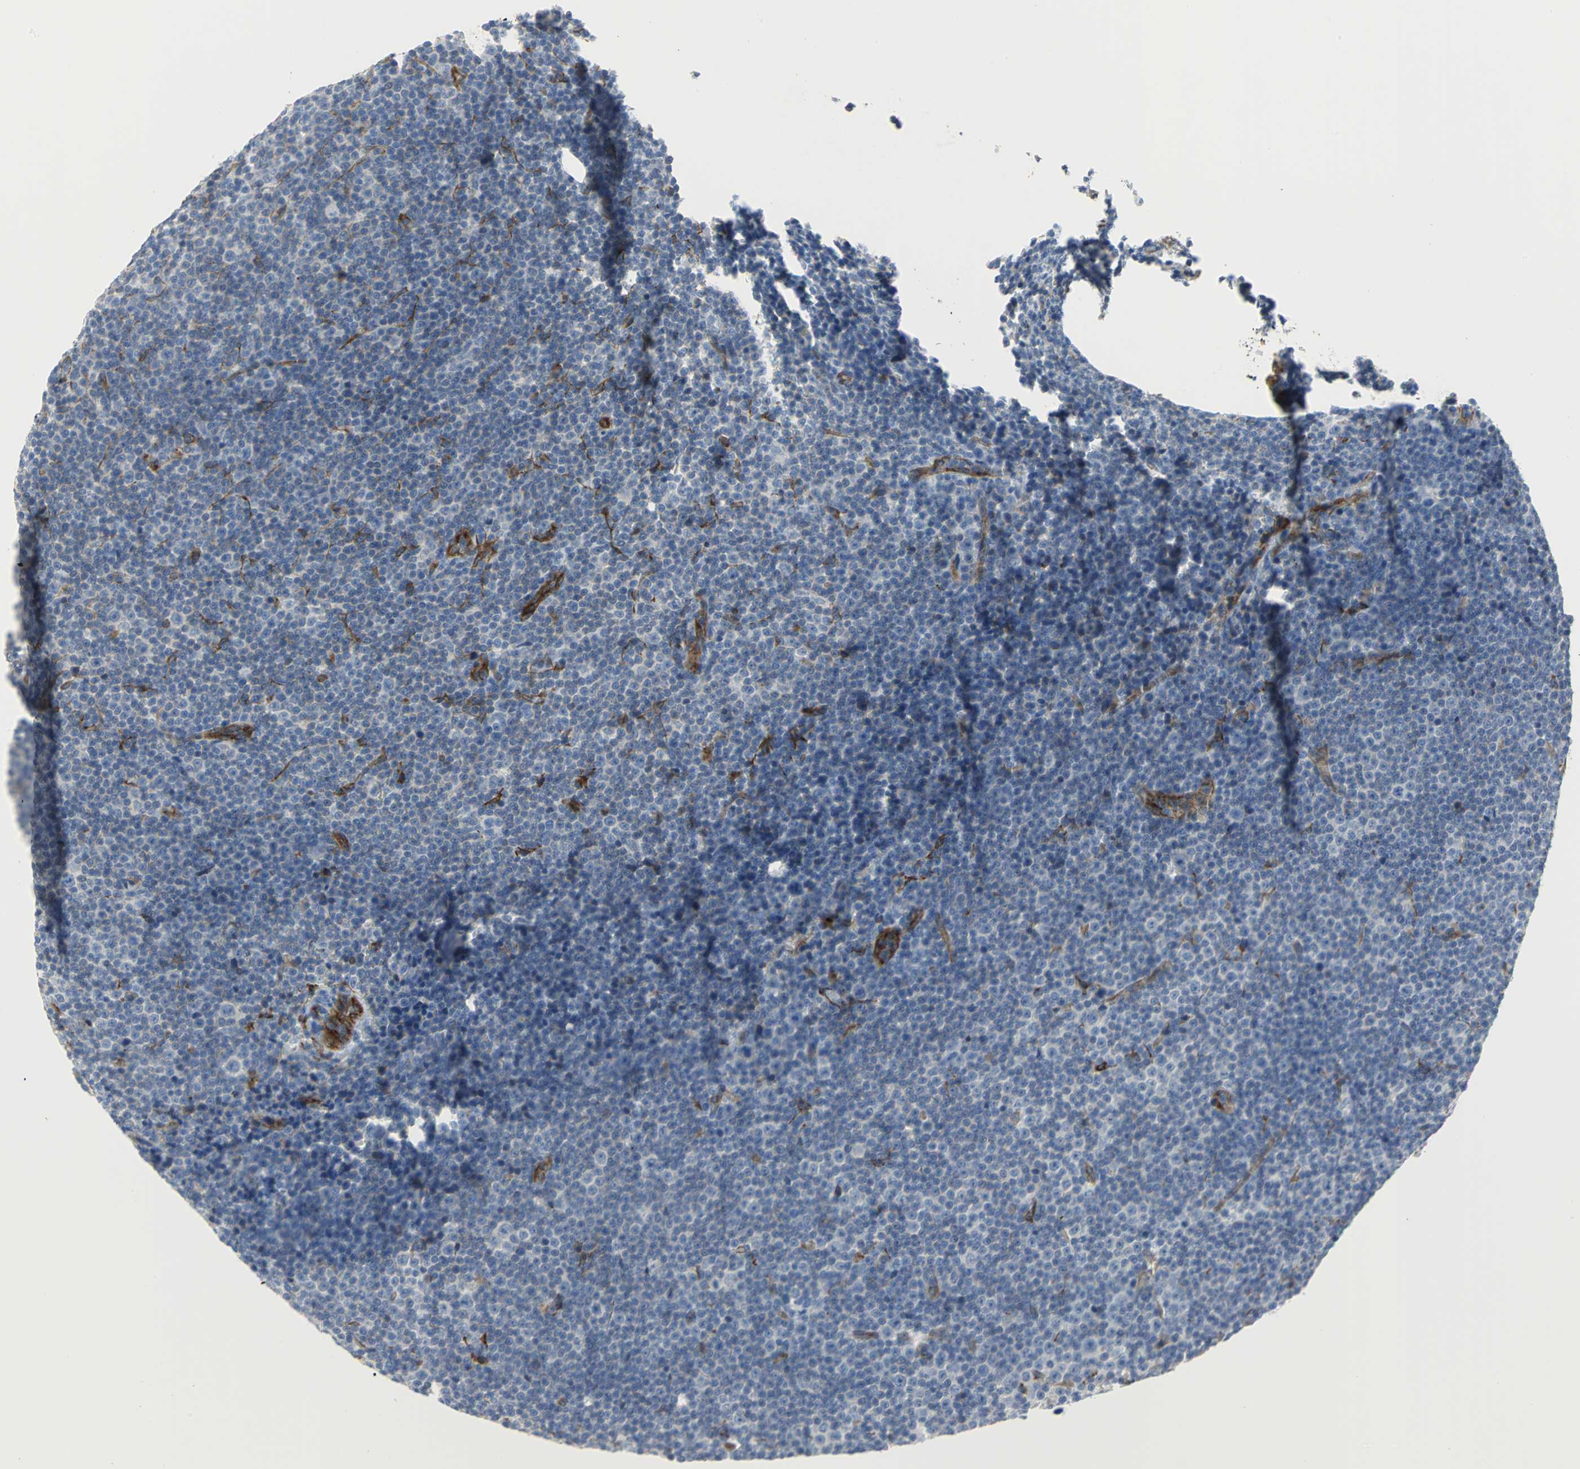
{"staining": {"intensity": "negative", "quantity": "none", "location": "none"}, "tissue": "lymphoma", "cell_type": "Tumor cells", "image_type": "cancer", "snomed": [{"axis": "morphology", "description": "Malignant lymphoma, non-Hodgkin's type, Low grade"}, {"axis": "topography", "description": "Lymph node"}], "caption": "The micrograph exhibits no staining of tumor cells in low-grade malignant lymphoma, non-Hodgkin's type.", "gene": "FLNB", "patient": {"sex": "female", "age": 67}}